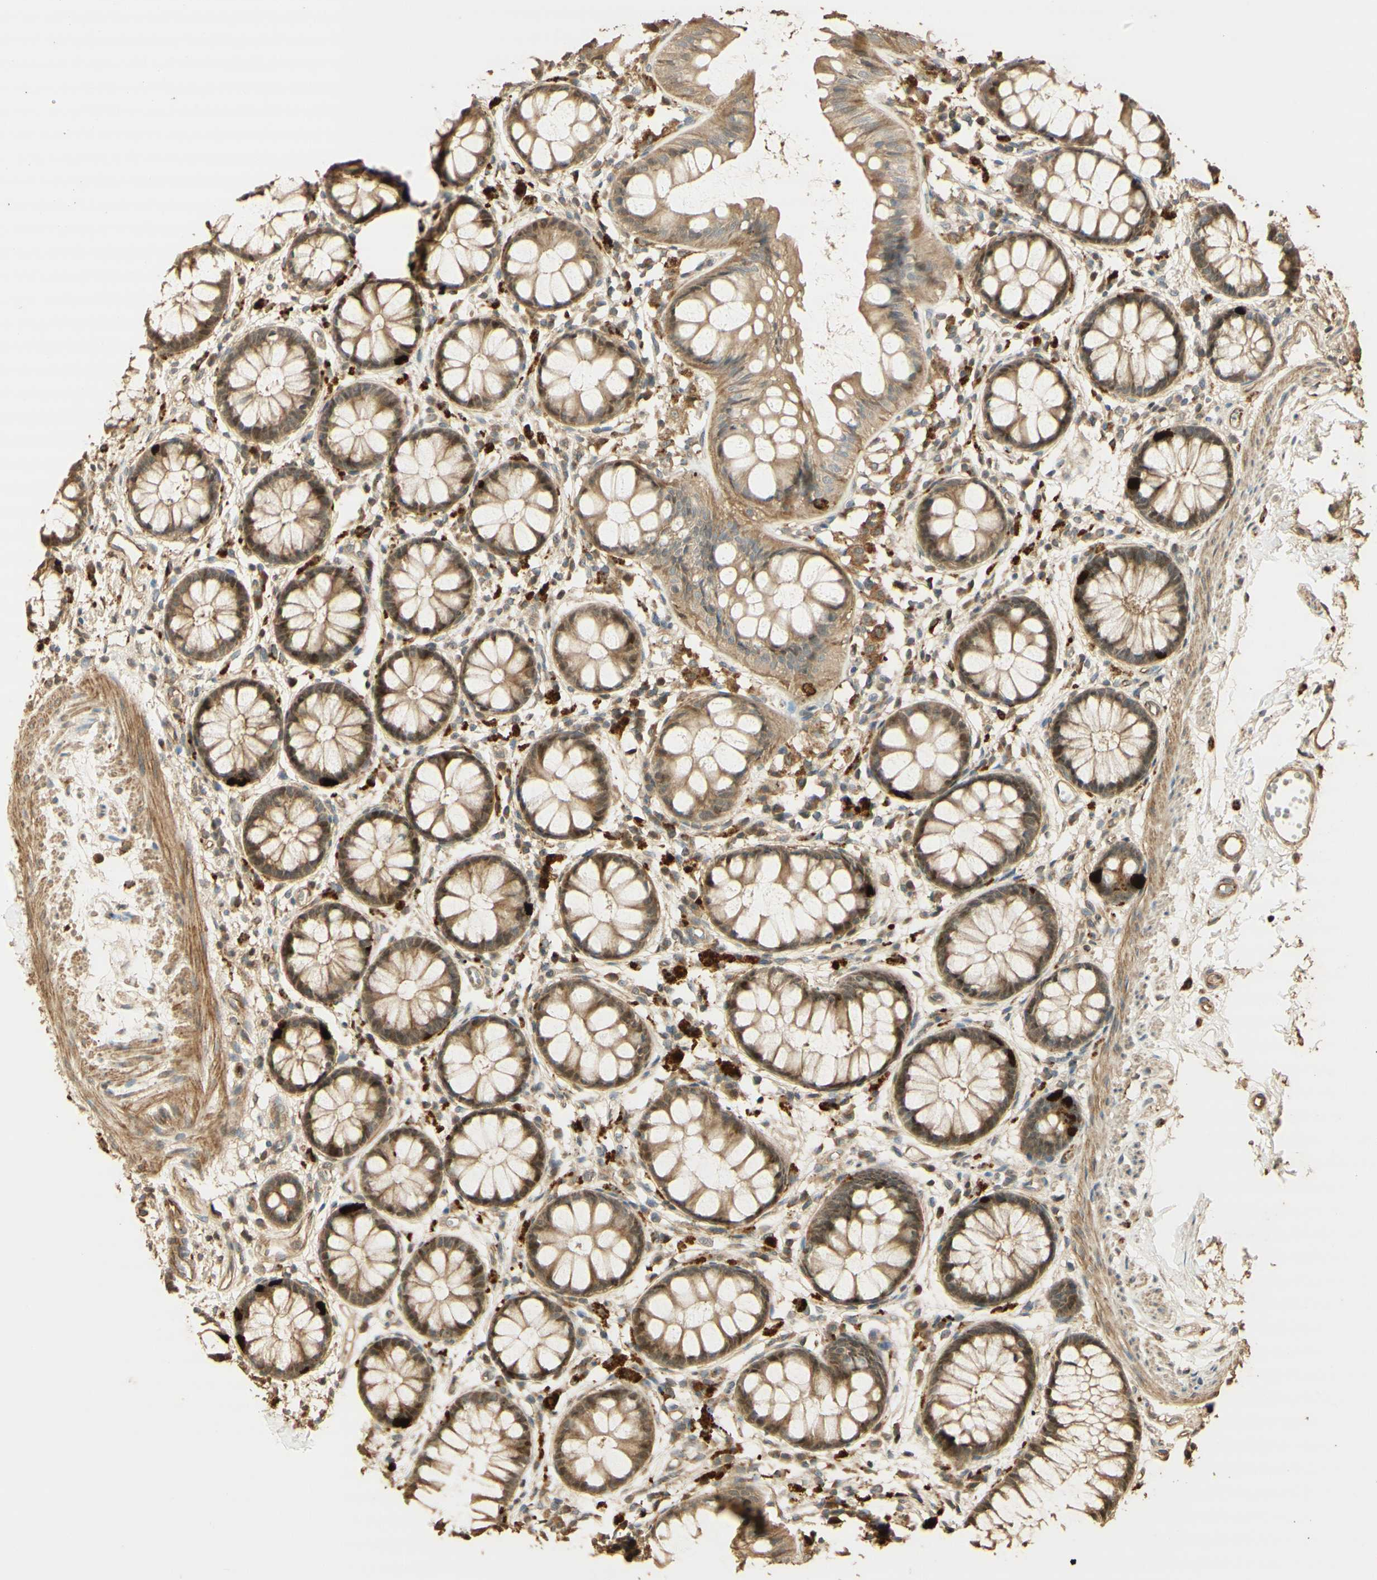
{"staining": {"intensity": "weak", "quantity": ">75%", "location": "cytoplasmic/membranous"}, "tissue": "rectum", "cell_type": "Glandular cells", "image_type": "normal", "snomed": [{"axis": "morphology", "description": "Normal tissue, NOS"}, {"axis": "topography", "description": "Rectum"}], "caption": "Weak cytoplasmic/membranous positivity for a protein is identified in approximately >75% of glandular cells of unremarkable rectum using immunohistochemistry.", "gene": "AGER", "patient": {"sex": "female", "age": 66}}